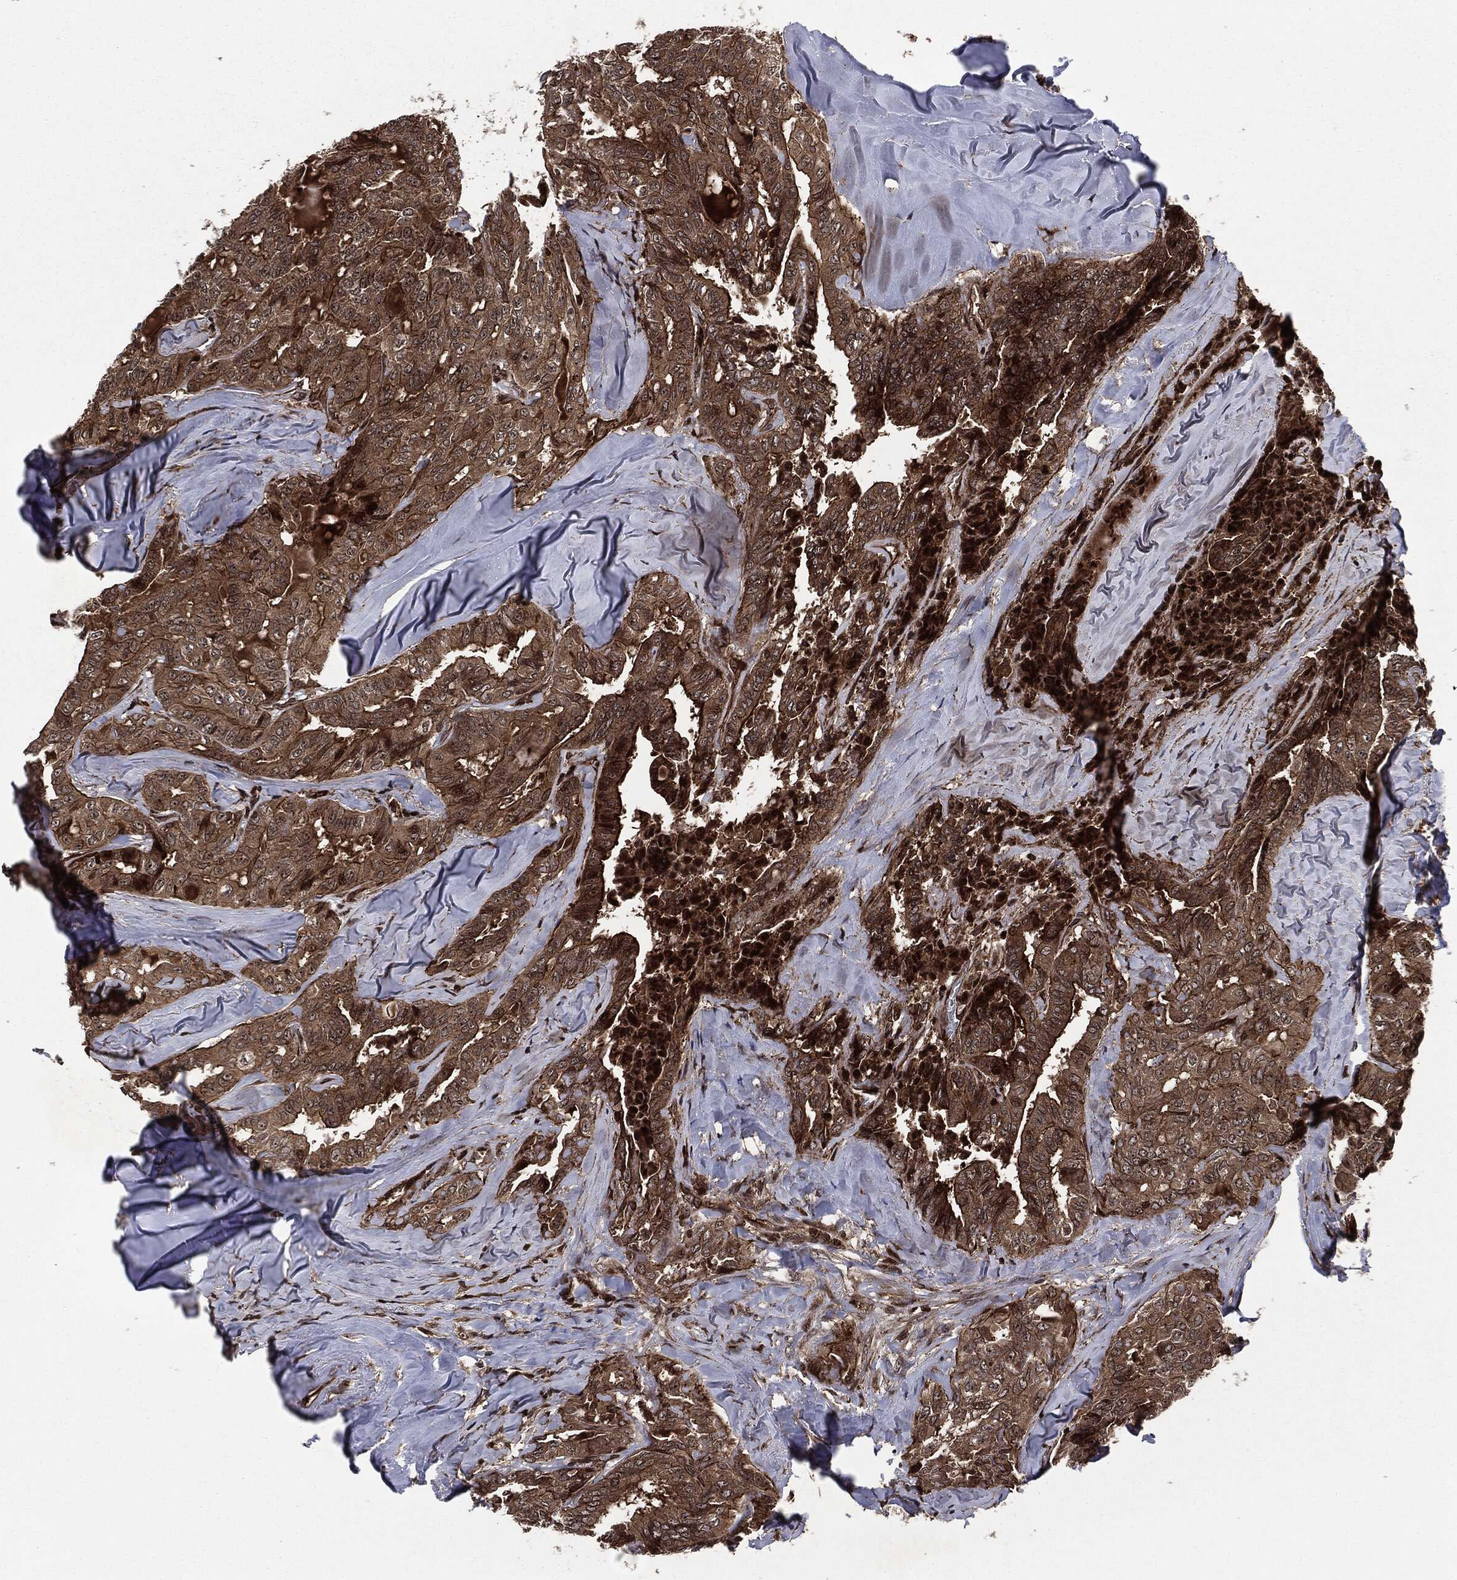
{"staining": {"intensity": "strong", "quantity": ">75%", "location": "cytoplasmic/membranous"}, "tissue": "thyroid cancer", "cell_type": "Tumor cells", "image_type": "cancer", "snomed": [{"axis": "morphology", "description": "Papillary adenocarcinoma, NOS"}, {"axis": "topography", "description": "Thyroid gland"}], "caption": "Protein analysis of thyroid cancer (papillary adenocarcinoma) tissue displays strong cytoplasmic/membranous positivity in about >75% of tumor cells.", "gene": "CARD6", "patient": {"sex": "female", "age": 68}}